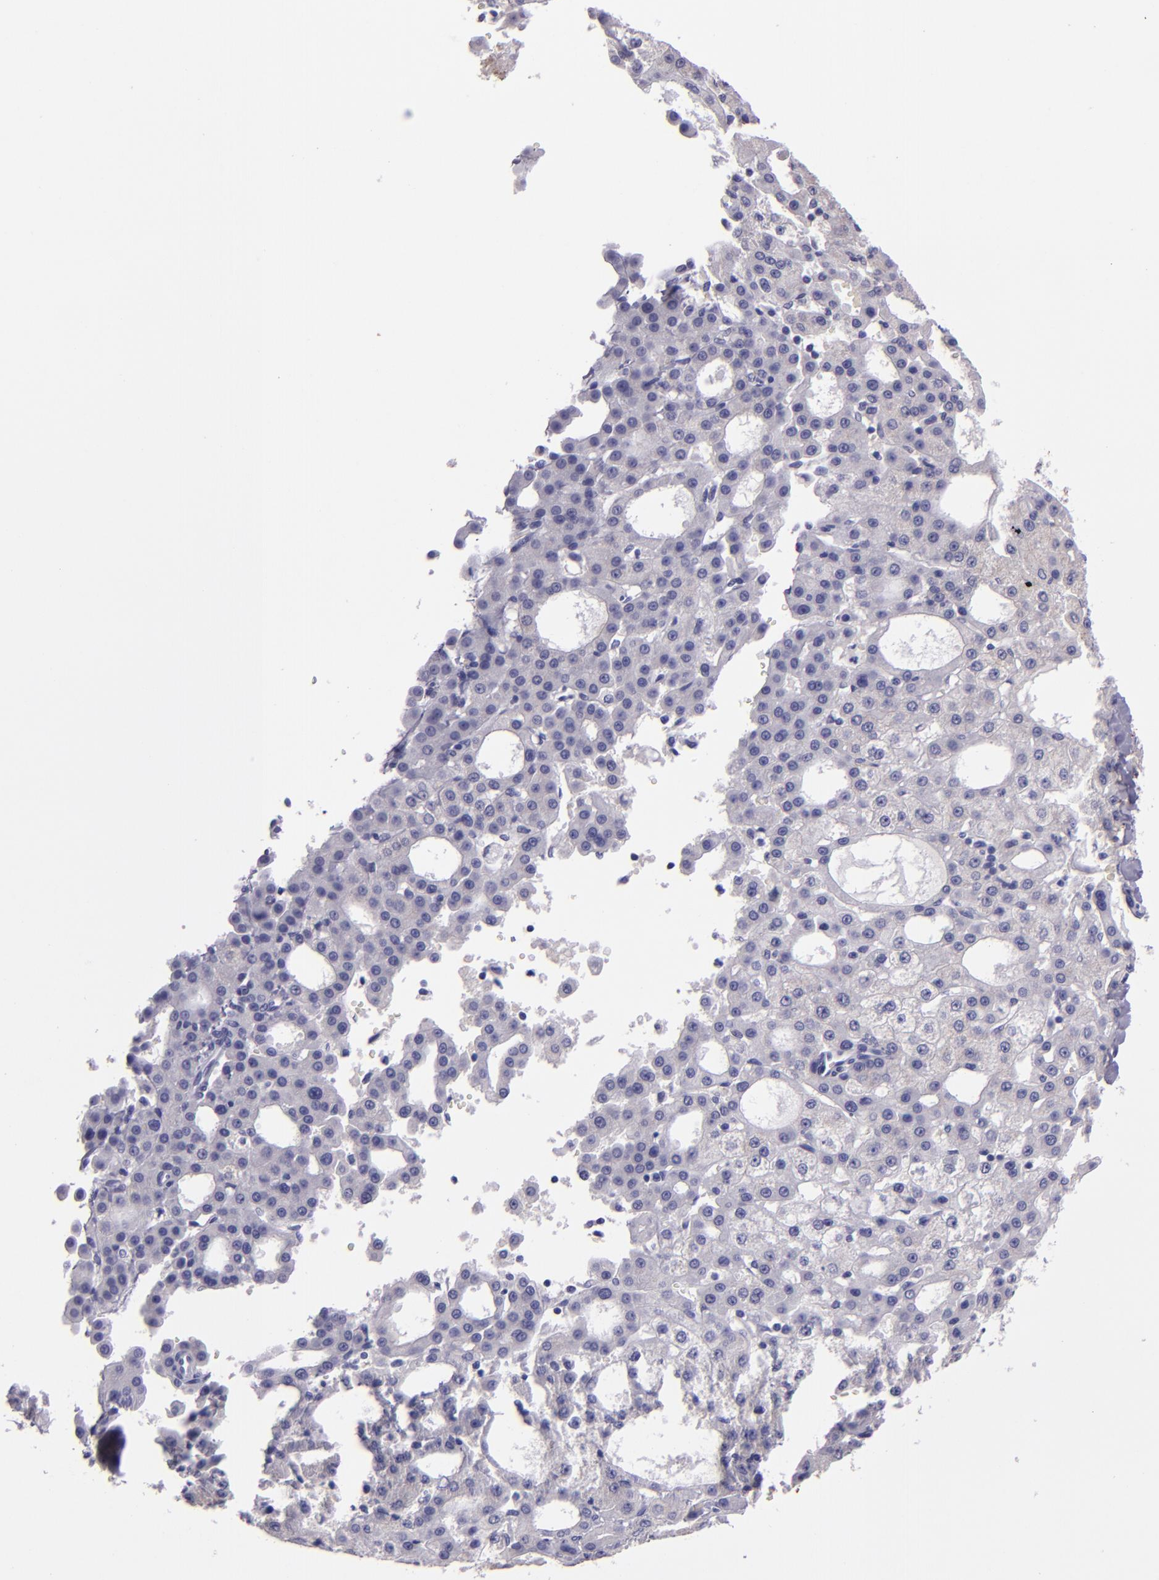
{"staining": {"intensity": "negative", "quantity": "none", "location": "none"}, "tissue": "liver cancer", "cell_type": "Tumor cells", "image_type": "cancer", "snomed": [{"axis": "morphology", "description": "Carcinoma, Hepatocellular, NOS"}, {"axis": "topography", "description": "Liver"}], "caption": "Immunohistochemical staining of liver cancer (hepatocellular carcinoma) displays no significant staining in tumor cells.", "gene": "MUC5AC", "patient": {"sex": "male", "age": 47}}